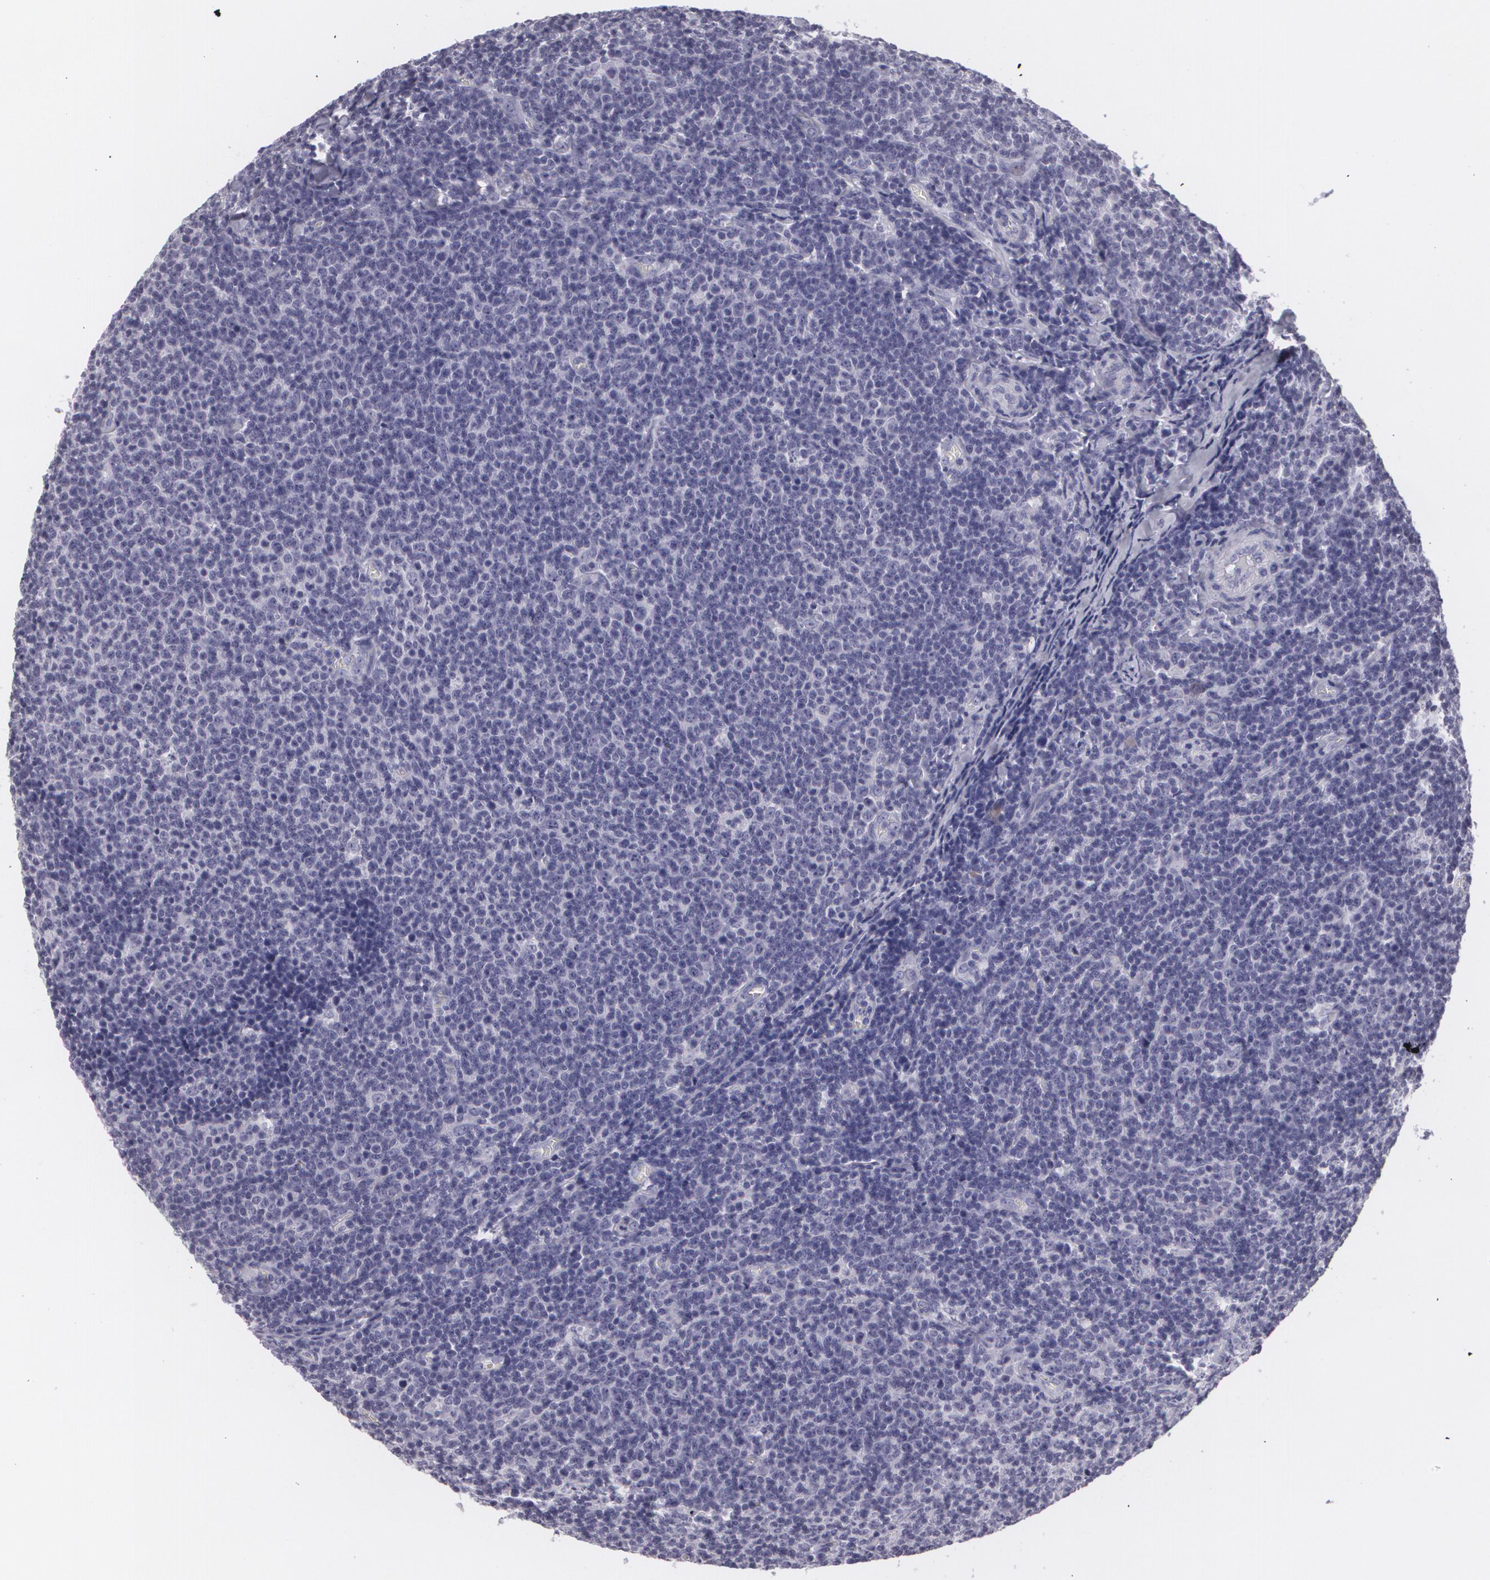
{"staining": {"intensity": "negative", "quantity": "none", "location": "none"}, "tissue": "lymphoma", "cell_type": "Tumor cells", "image_type": "cancer", "snomed": [{"axis": "morphology", "description": "Malignant lymphoma, non-Hodgkin's type, Low grade"}, {"axis": "topography", "description": "Lymph node"}], "caption": "The histopathology image reveals no significant positivity in tumor cells of low-grade malignant lymphoma, non-Hodgkin's type.", "gene": "MAP2", "patient": {"sex": "male", "age": 74}}